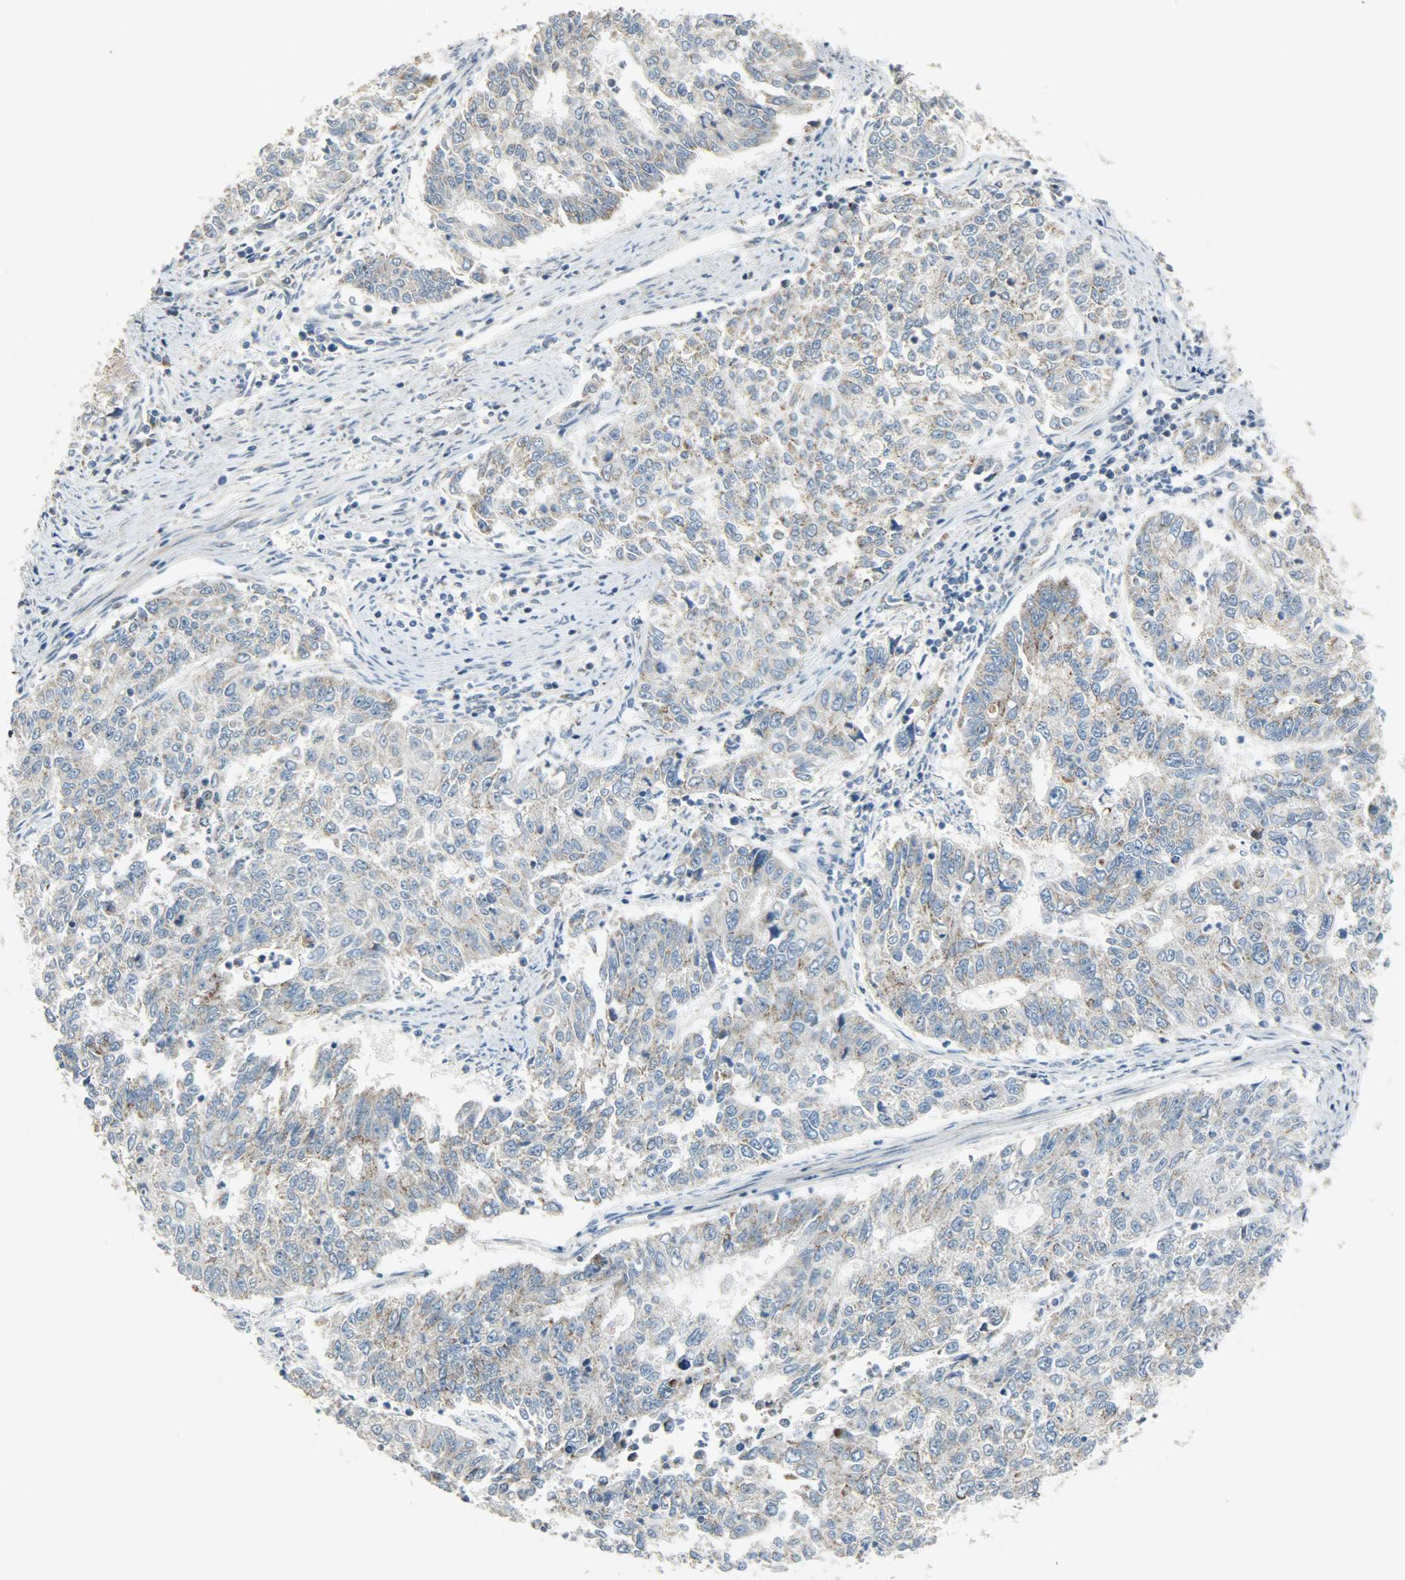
{"staining": {"intensity": "moderate", "quantity": "25%-75%", "location": "cytoplasmic/membranous"}, "tissue": "endometrial cancer", "cell_type": "Tumor cells", "image_type": "cancer", "snomed": [{"axis": "morphology", "description": "Adenocarcinoma, NOS"}, {"axis": "topography", "description": "Endometrium"}], "caption": "Endometrial cancer stained for a protein (brown) exhibits moderate cytoplasmic/membranous positive staining in approximately 25%-75% of tumor cells.", "gene": "PPP1R1B", "patient": {"sex": "female", "age": 42}}